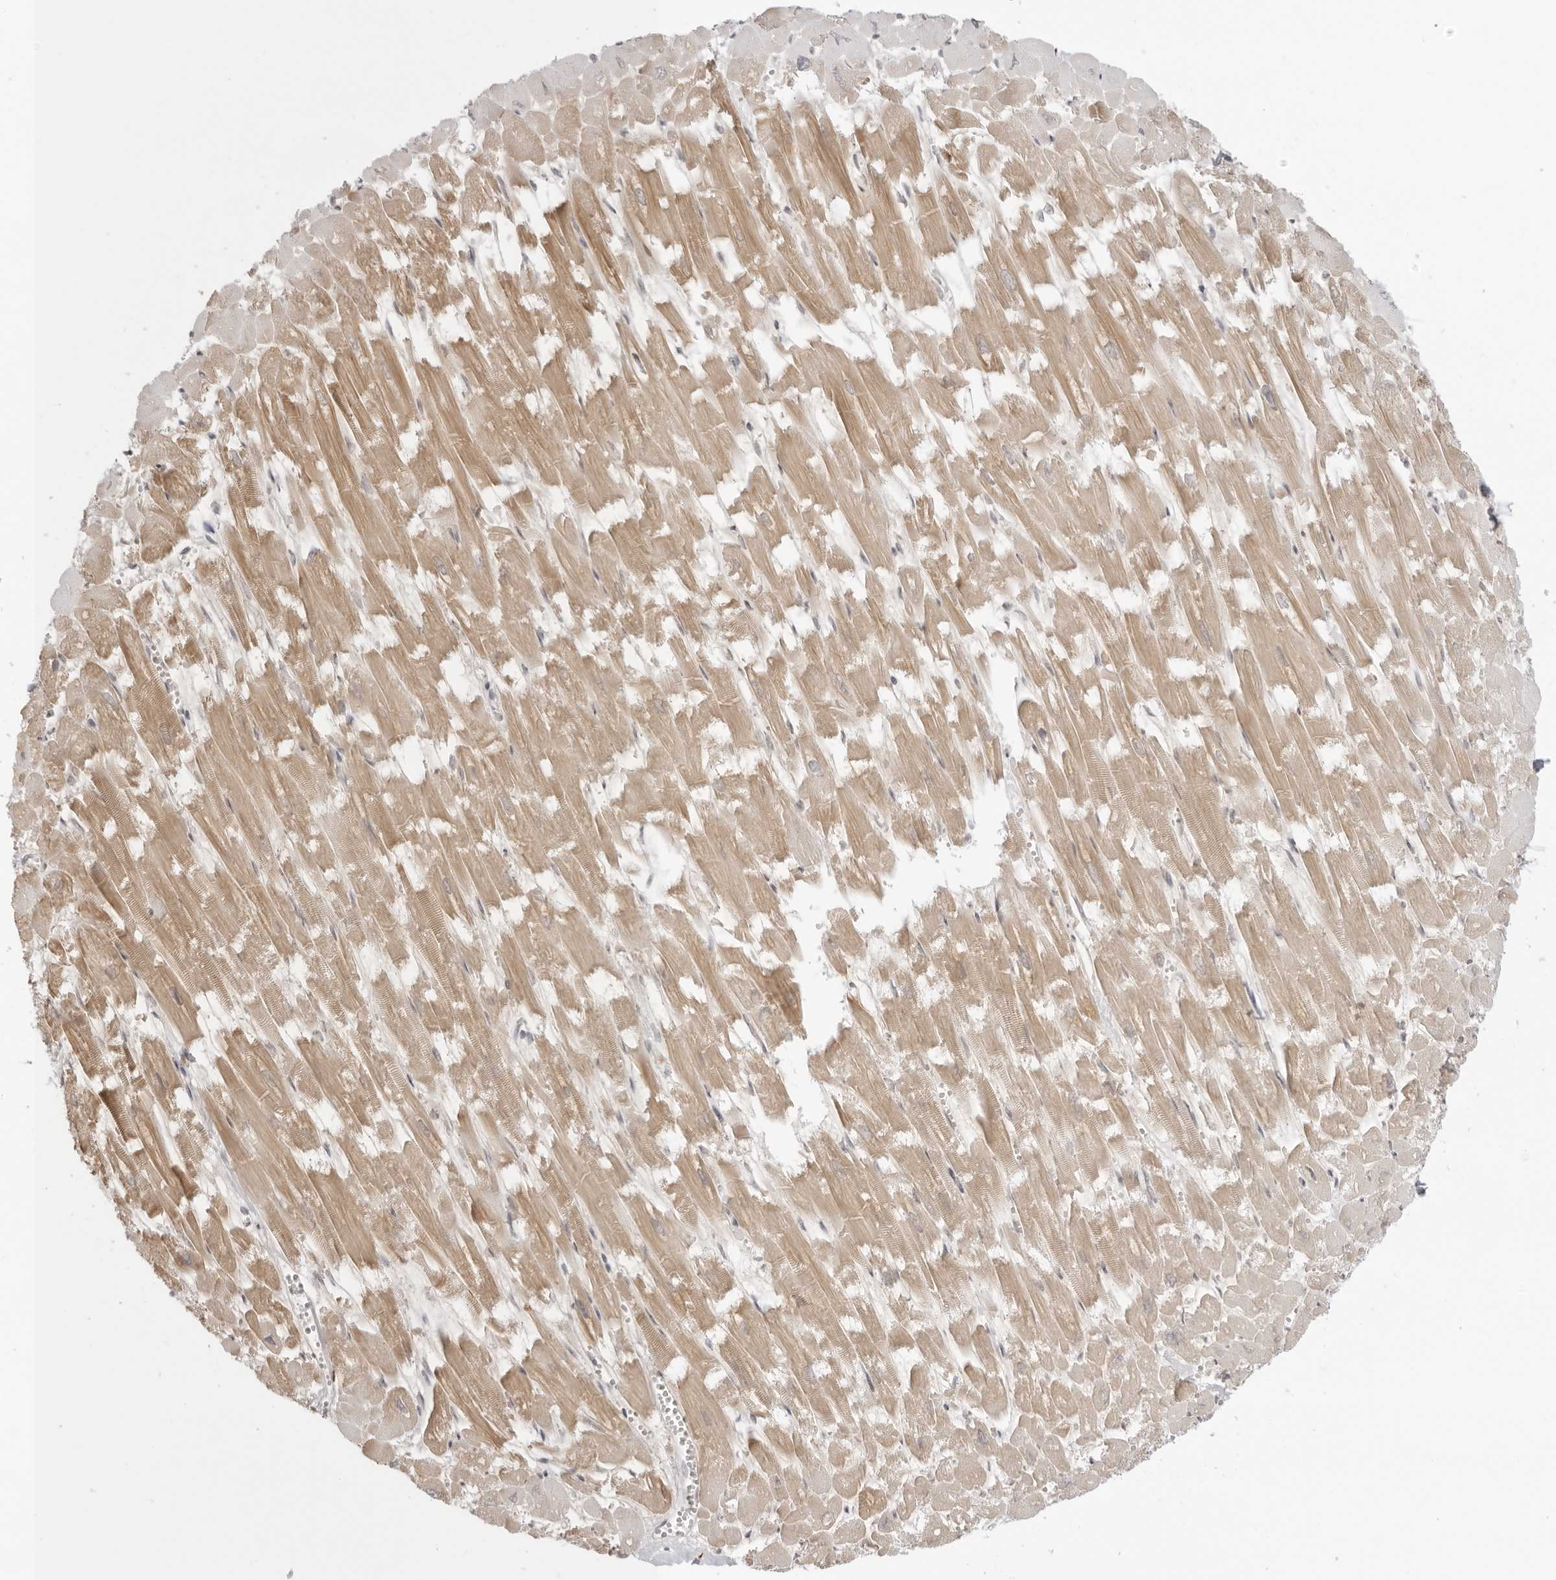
{"staining": {"intensity": "weak", "quantity": ">75%", "location": "cytoplasmic/membranous"}, "tissue": "heart muscle", "cell_type": "Cardiomyocytes", "image_type": "normal", "snomed": [{"axis": "morphology", "description": "Normal tissue, NOS"}, {"axis": "topography", "description": "Heart"}], "caption": "The micrograph shows staining of benign heart muscle, revealing weak cytoplasmic/membranous protein staining (brown color) within cardiomyocytes. (DAB IHC, brown staining for protein, blue staining for nuclei).", "gene": "RNF146", "patient": {"sex": "male", "age": 54}}